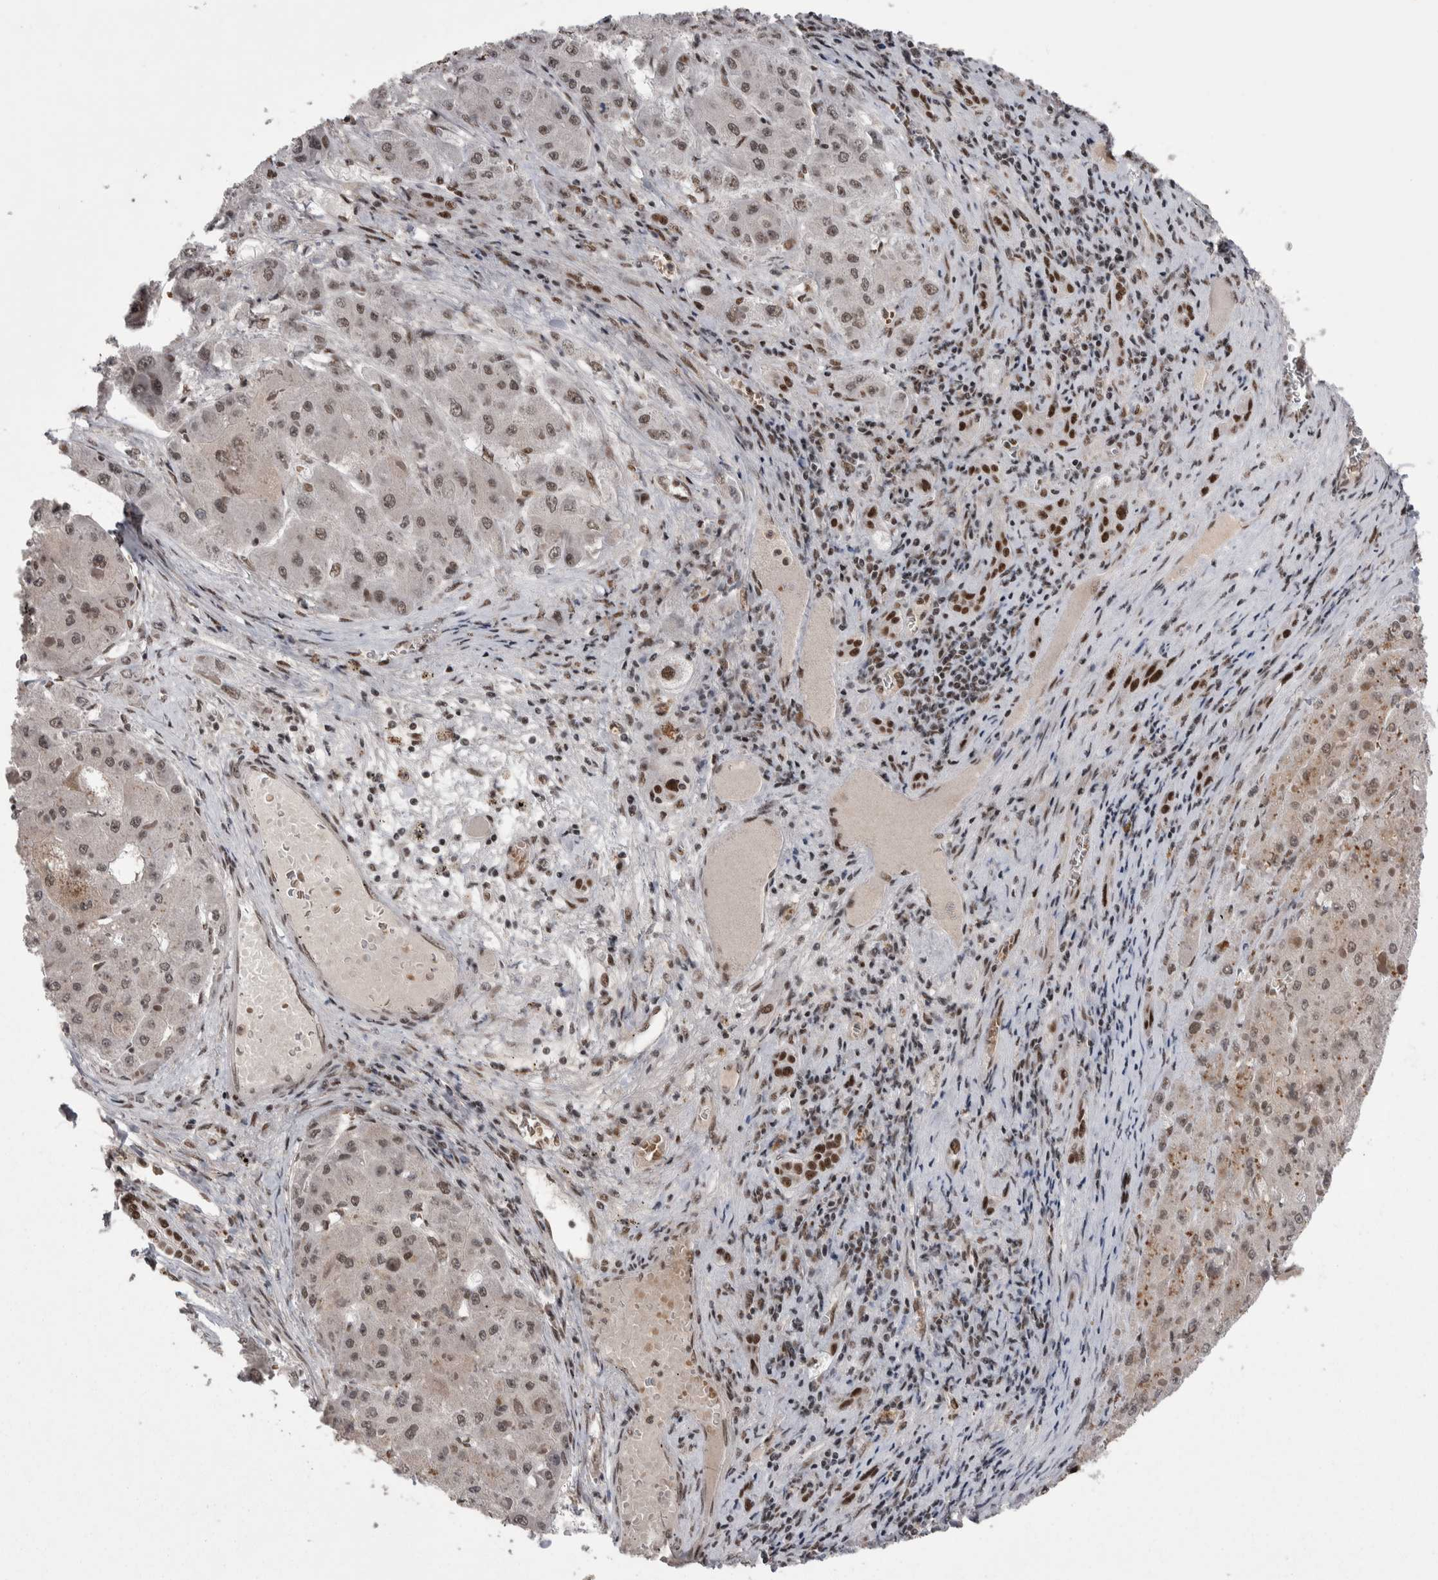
{"staining": {"intensity": "weak", "quantity": ">75%", "location": "nuclear"}, "tissue": "liver cancer", "cell_type": "Tumor cells", "image_type": "cancer", "snomed": [{"axis": "morphology", "description": "Carcinoma, Hepatocellular, NOS"}, {"axis": "topography", "description": "Liver"}], "caption": "Immunohistochemical staining of human liver hepatocellular carcinoma reveals weak nuclear protein staining in about >75% of tumor cells.", "gene": "DMTF1", "patient": {"sex": "female", "age": 73}}